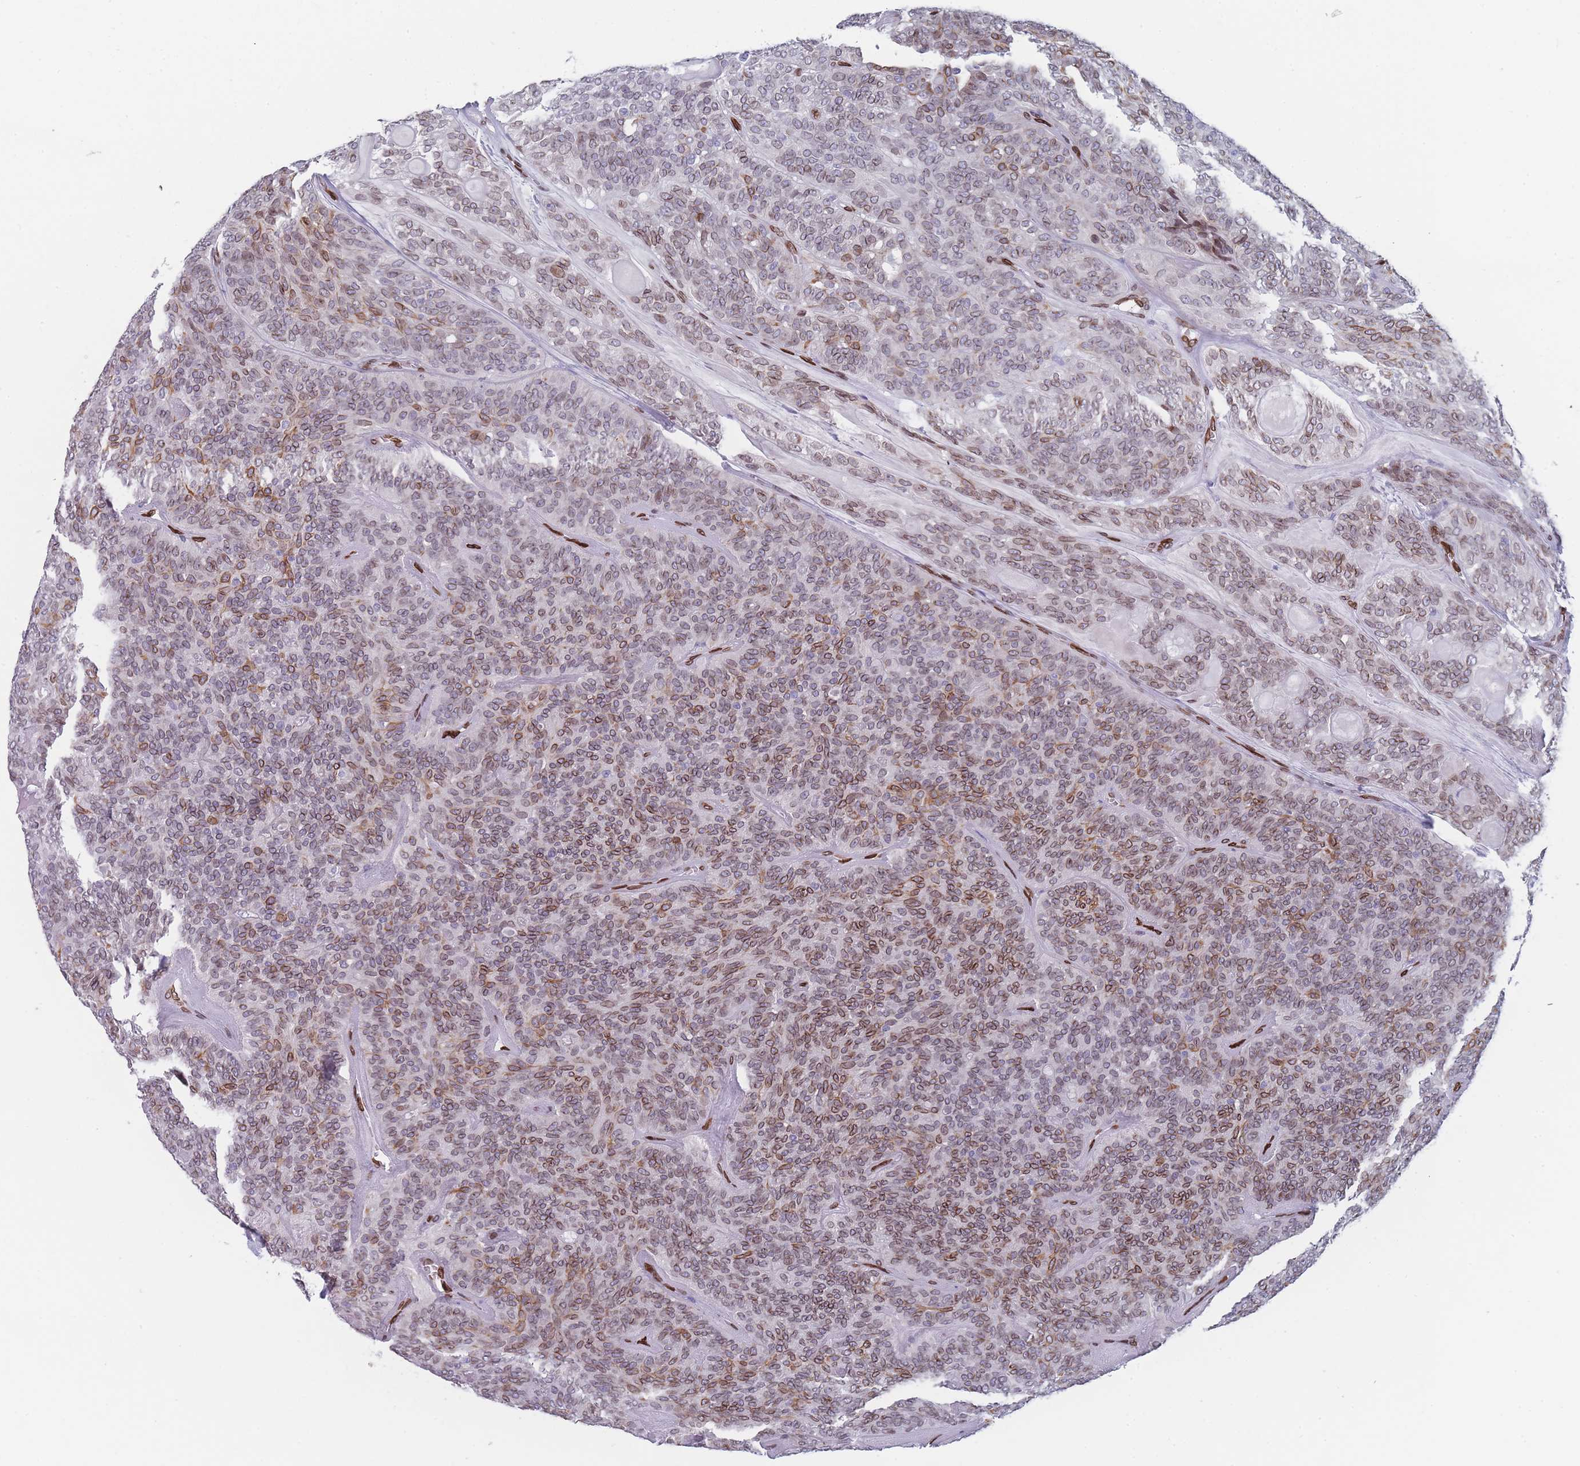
{"staining": {"intensity": "moderate", "quantity": ">75%", "location": "cytoplasmic/membranous,nuclear"}, "tissue": "head and neck cancer", "cell_type": "Tumor cells", "image_type": "cancer", "snomed": [{"axis": "morphology", "description": "Adenocarcinoma, NOS"}, {"axis": "topography", "description": "Head-Neck"}], "caption": "A brown stain shows moderate cytoplasmic/membranous and nuclear positivity of a protein in human head and neck cancer (adenocarcinoma) tumor cells. (Stains: DAB (3,3'-diaminobenzidine) in brown, nuclei in blue, Microscopy: brightfield microscopy at high magnification).", "gene": "ZBTB1", "patient": {"sex": "male", "age": 66}}